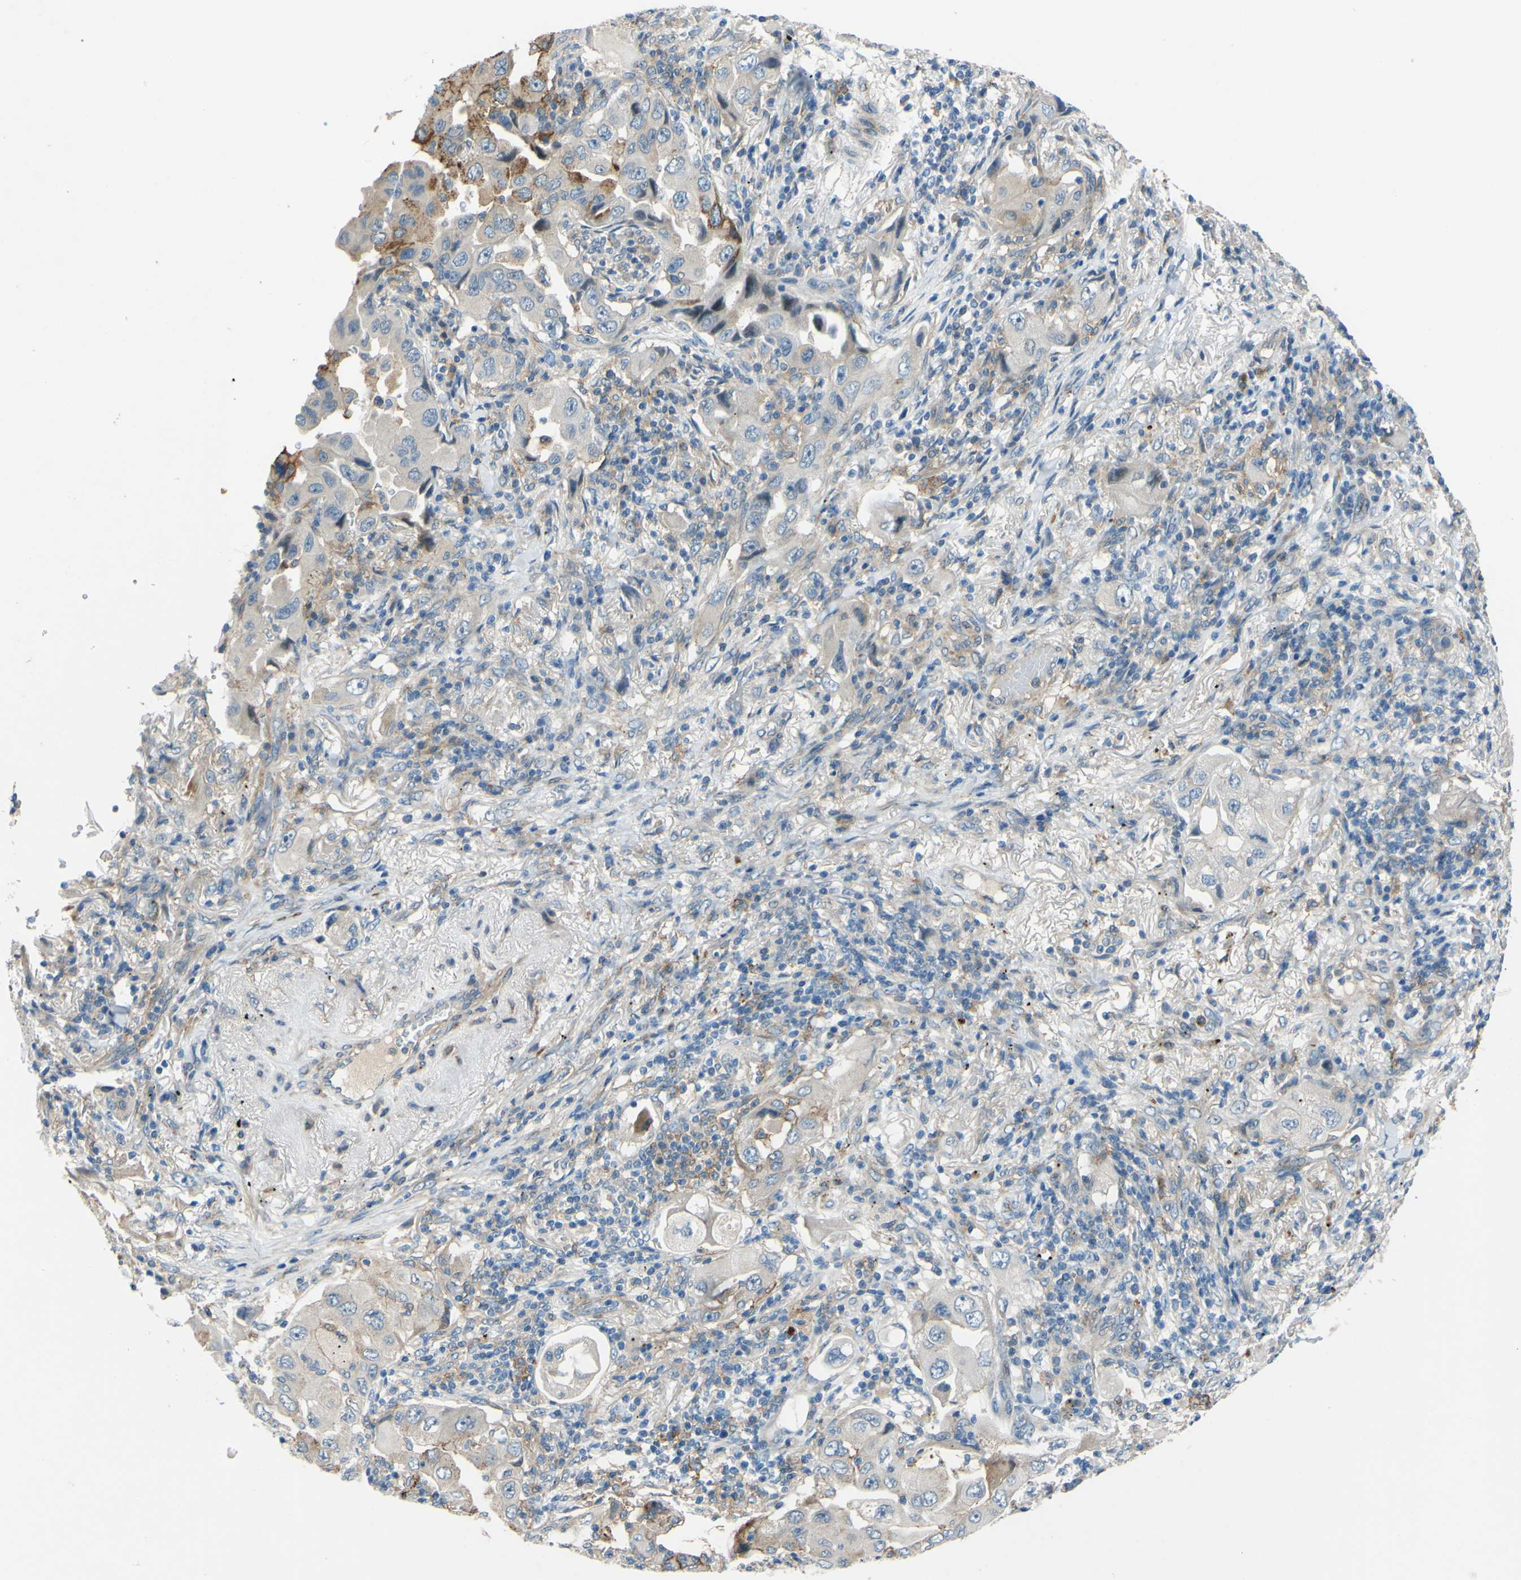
{"staining": {"intensity": "moderate", "quantity": "<25%", "location": "cytoplasmic/membranous"}, "tissue": "lung cancer", "cell_type": "Tumor cells", "image_type": "cancer", "snomed": [{"axis": "morphology", "description": "Adenocarcinoma, NOS"}, {"axis": "topography", "description": "Lung"}], "caption": "Immunohistochemical staining of lung adenocarcinoma displays moderate cytoplasmic/membranous protein staining in about <25% of tumor cells.", "gene": "ARHGAP1", "patient": {"sex": "female", "age": 65}}